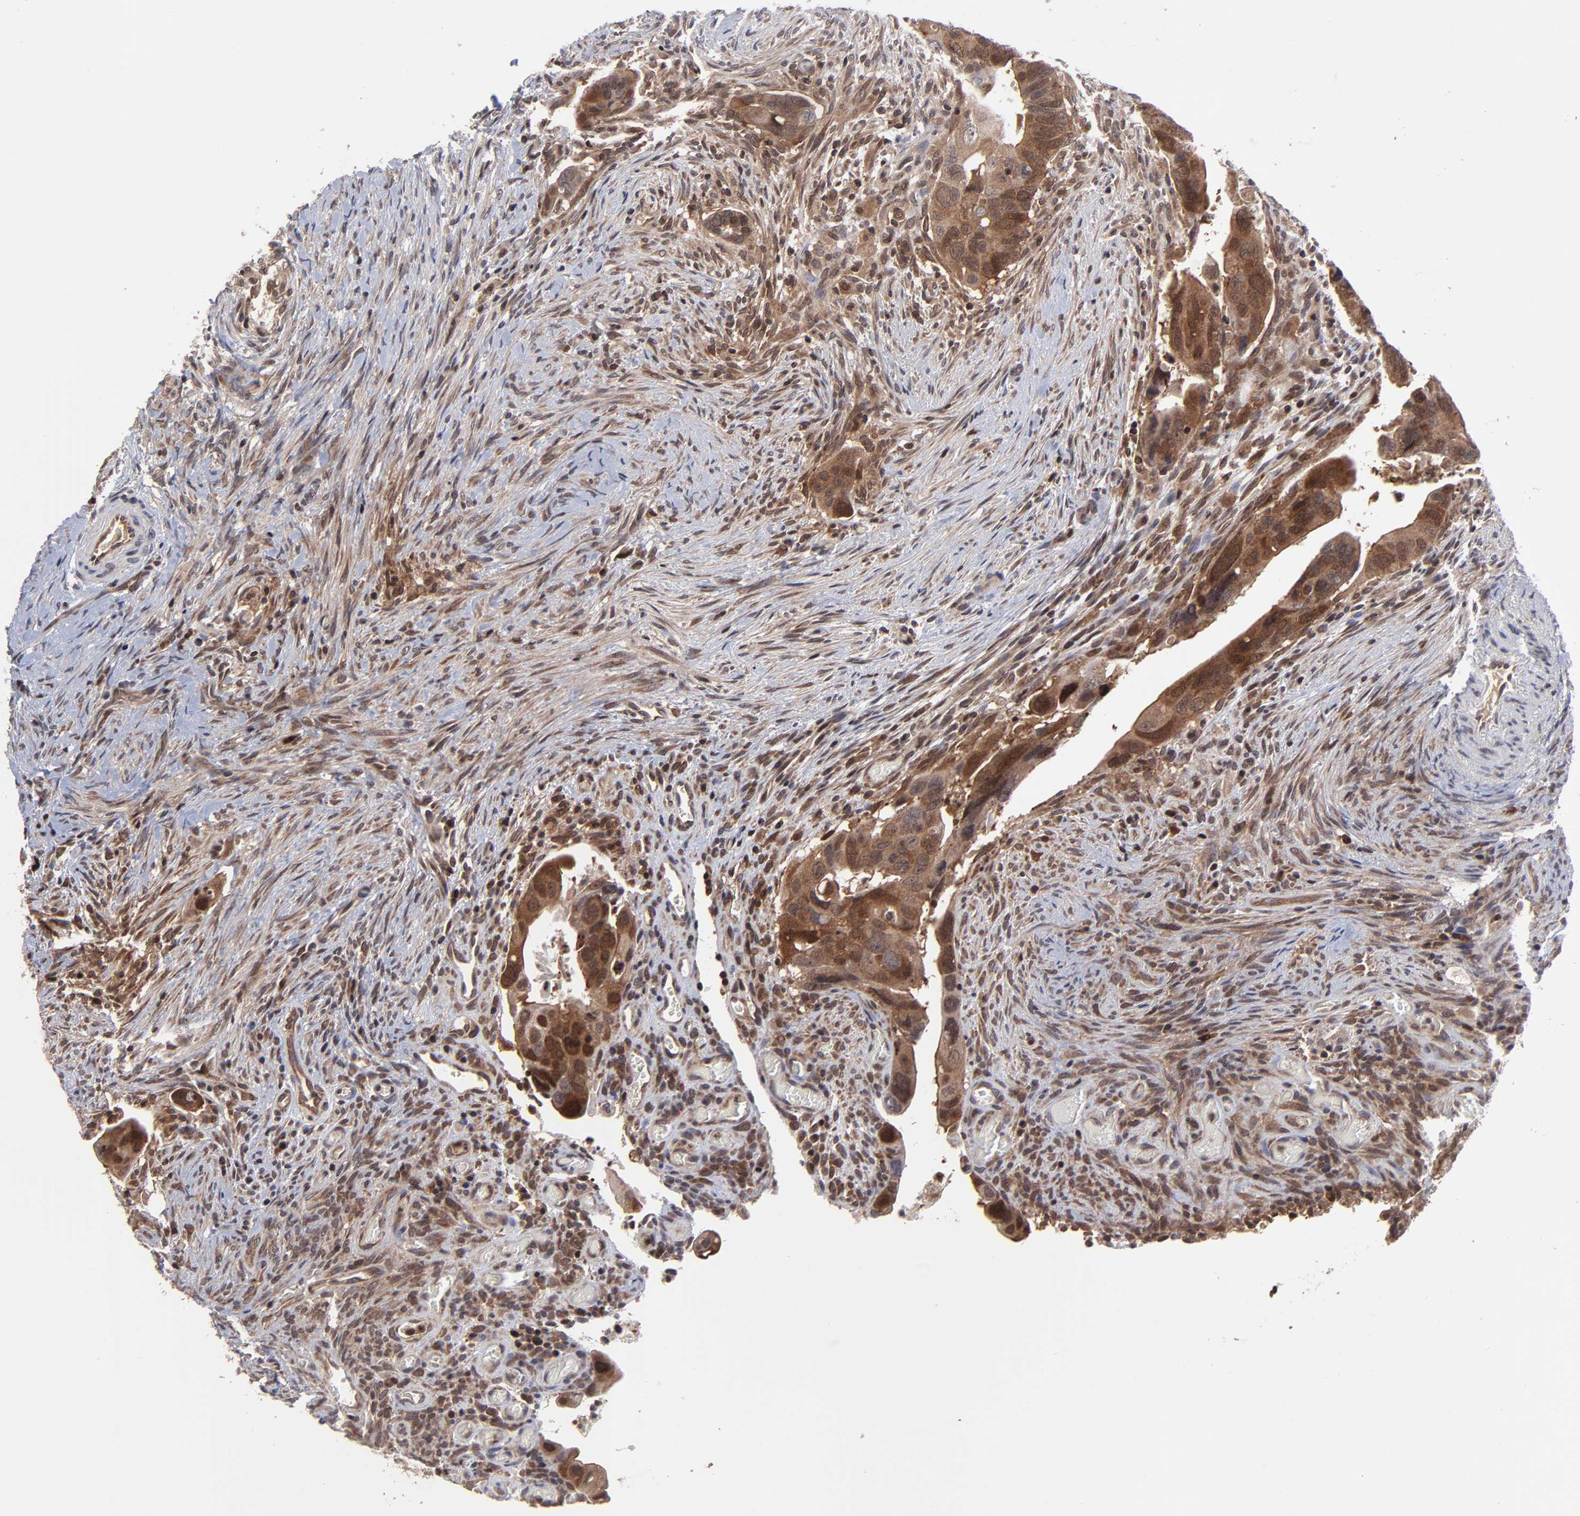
{"staining": {"intensity": "strong", "quantity": ">75%", "location": "cytoplasmic/membranous"}, "tissue": "colorectal cancer", "cell_type": "Tumor cells", "image_type": "cancer", "snomed": [{"axis": "morphology", "description": "Adenocarcinoma, NOS"}, {"axis": "topography", "description": "Rectum"}], "caption": "Adenocarcinoma (colorectal) was stained to show a protein in brown. There is high levels of strong cytoplasmic/membranous staining in about >75% of tumor cells.", "gene": "UBE2L6", "patient": {"sex": "male", "age": 53}}